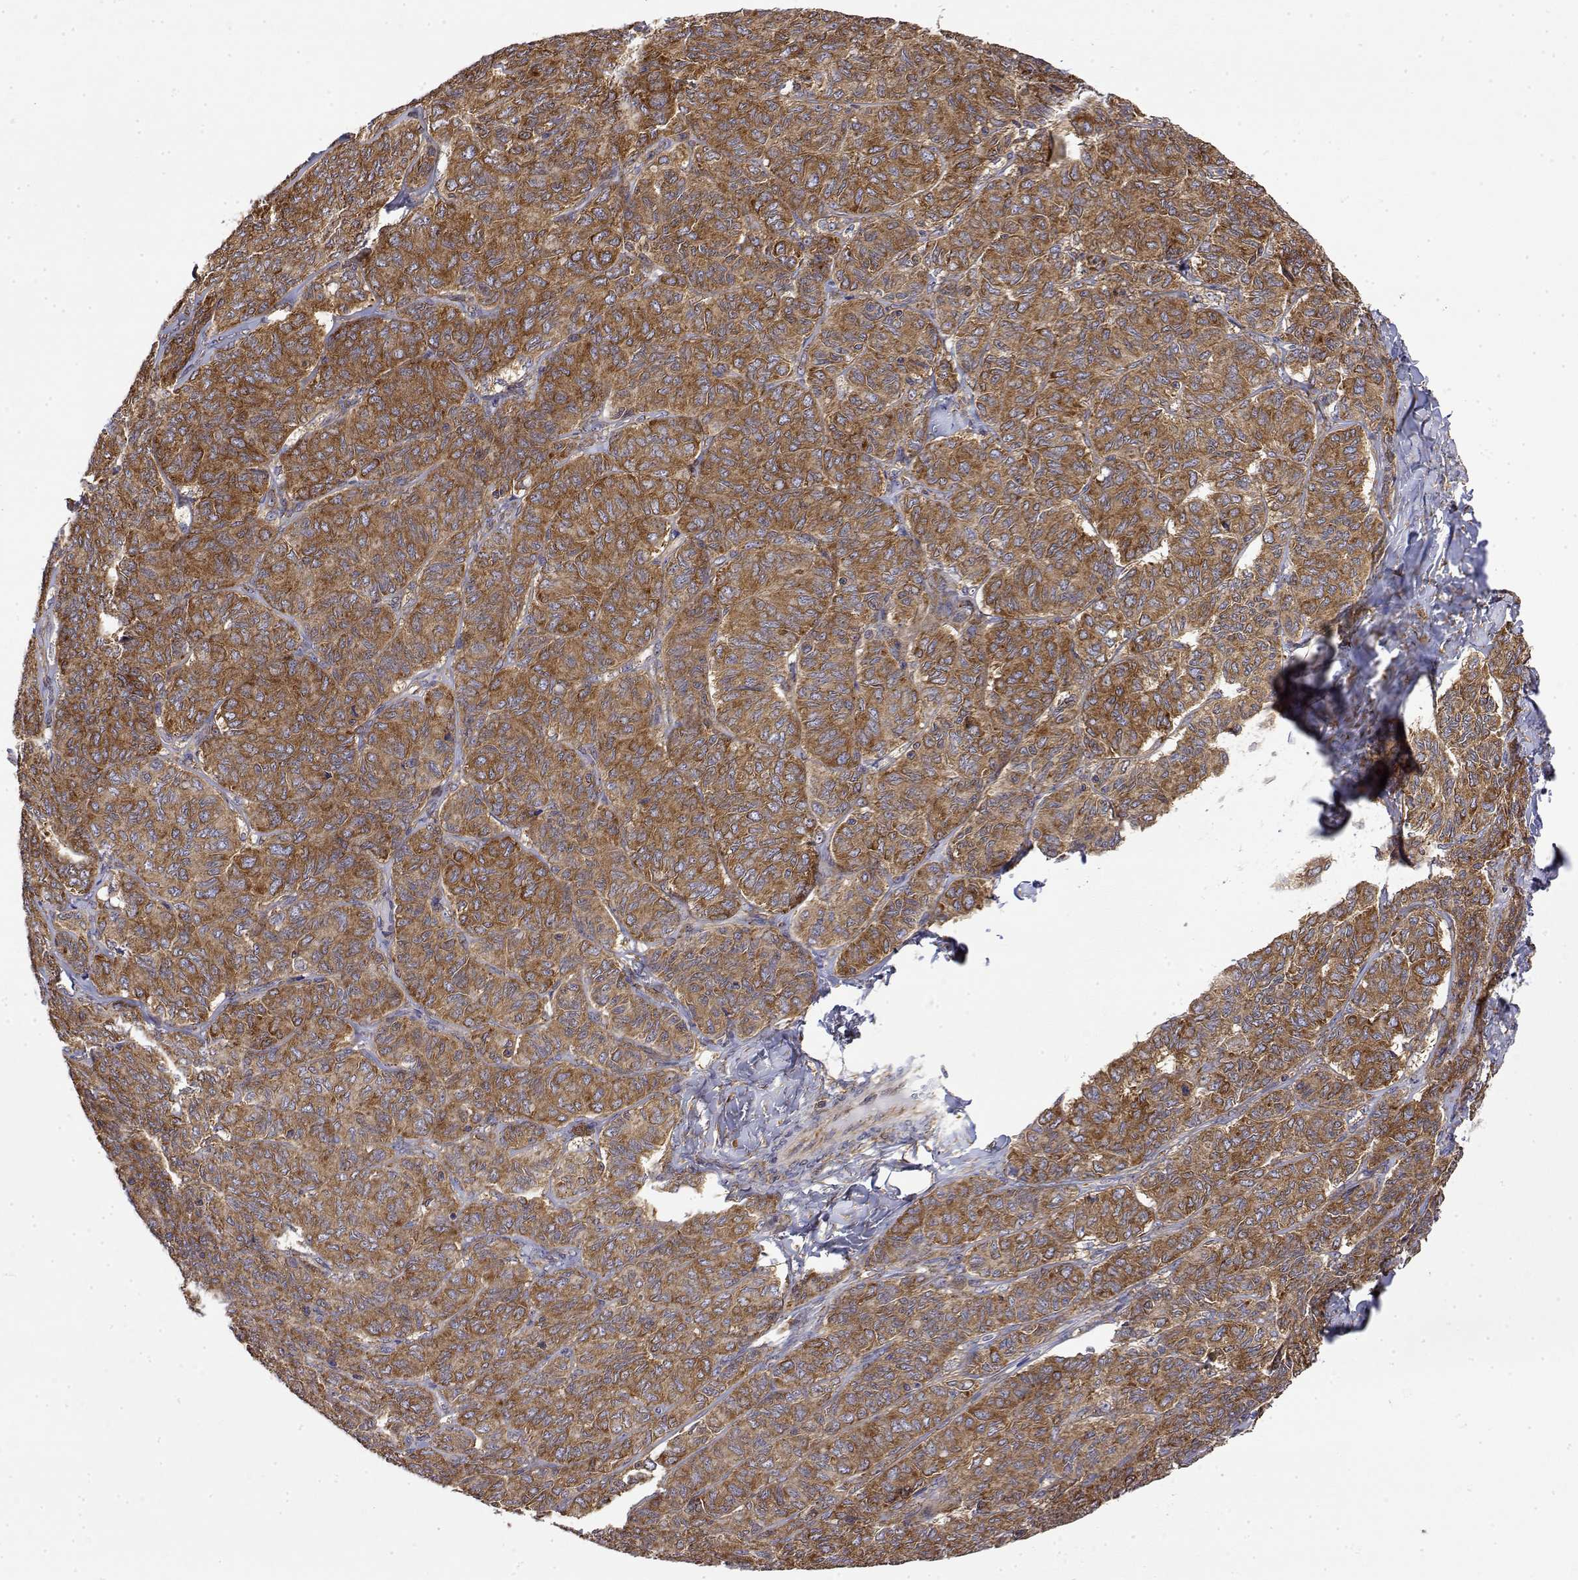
{"staining": {"intensity": "strong", "quantity": ">75%", "location": "cytoplasmic/membranous"}, "tissue": "ovarian cancer", "cell_type": "Tumor cells", "image_type": "cancer", "snomed": [{"axis": "morphology", "description": "Carcinoma, endometroid"}, {"axis": "topography", "description": "Ovary"}], "caption": "Brown immunohistochemical staining in human endometroid carcinoma (ovarian) exhibits strong cytoplasmic/membranous positivity in approximately >75% of tumor cells.", "gene": "EEF1G", "patient": {"sex": "female", "age": 80}}